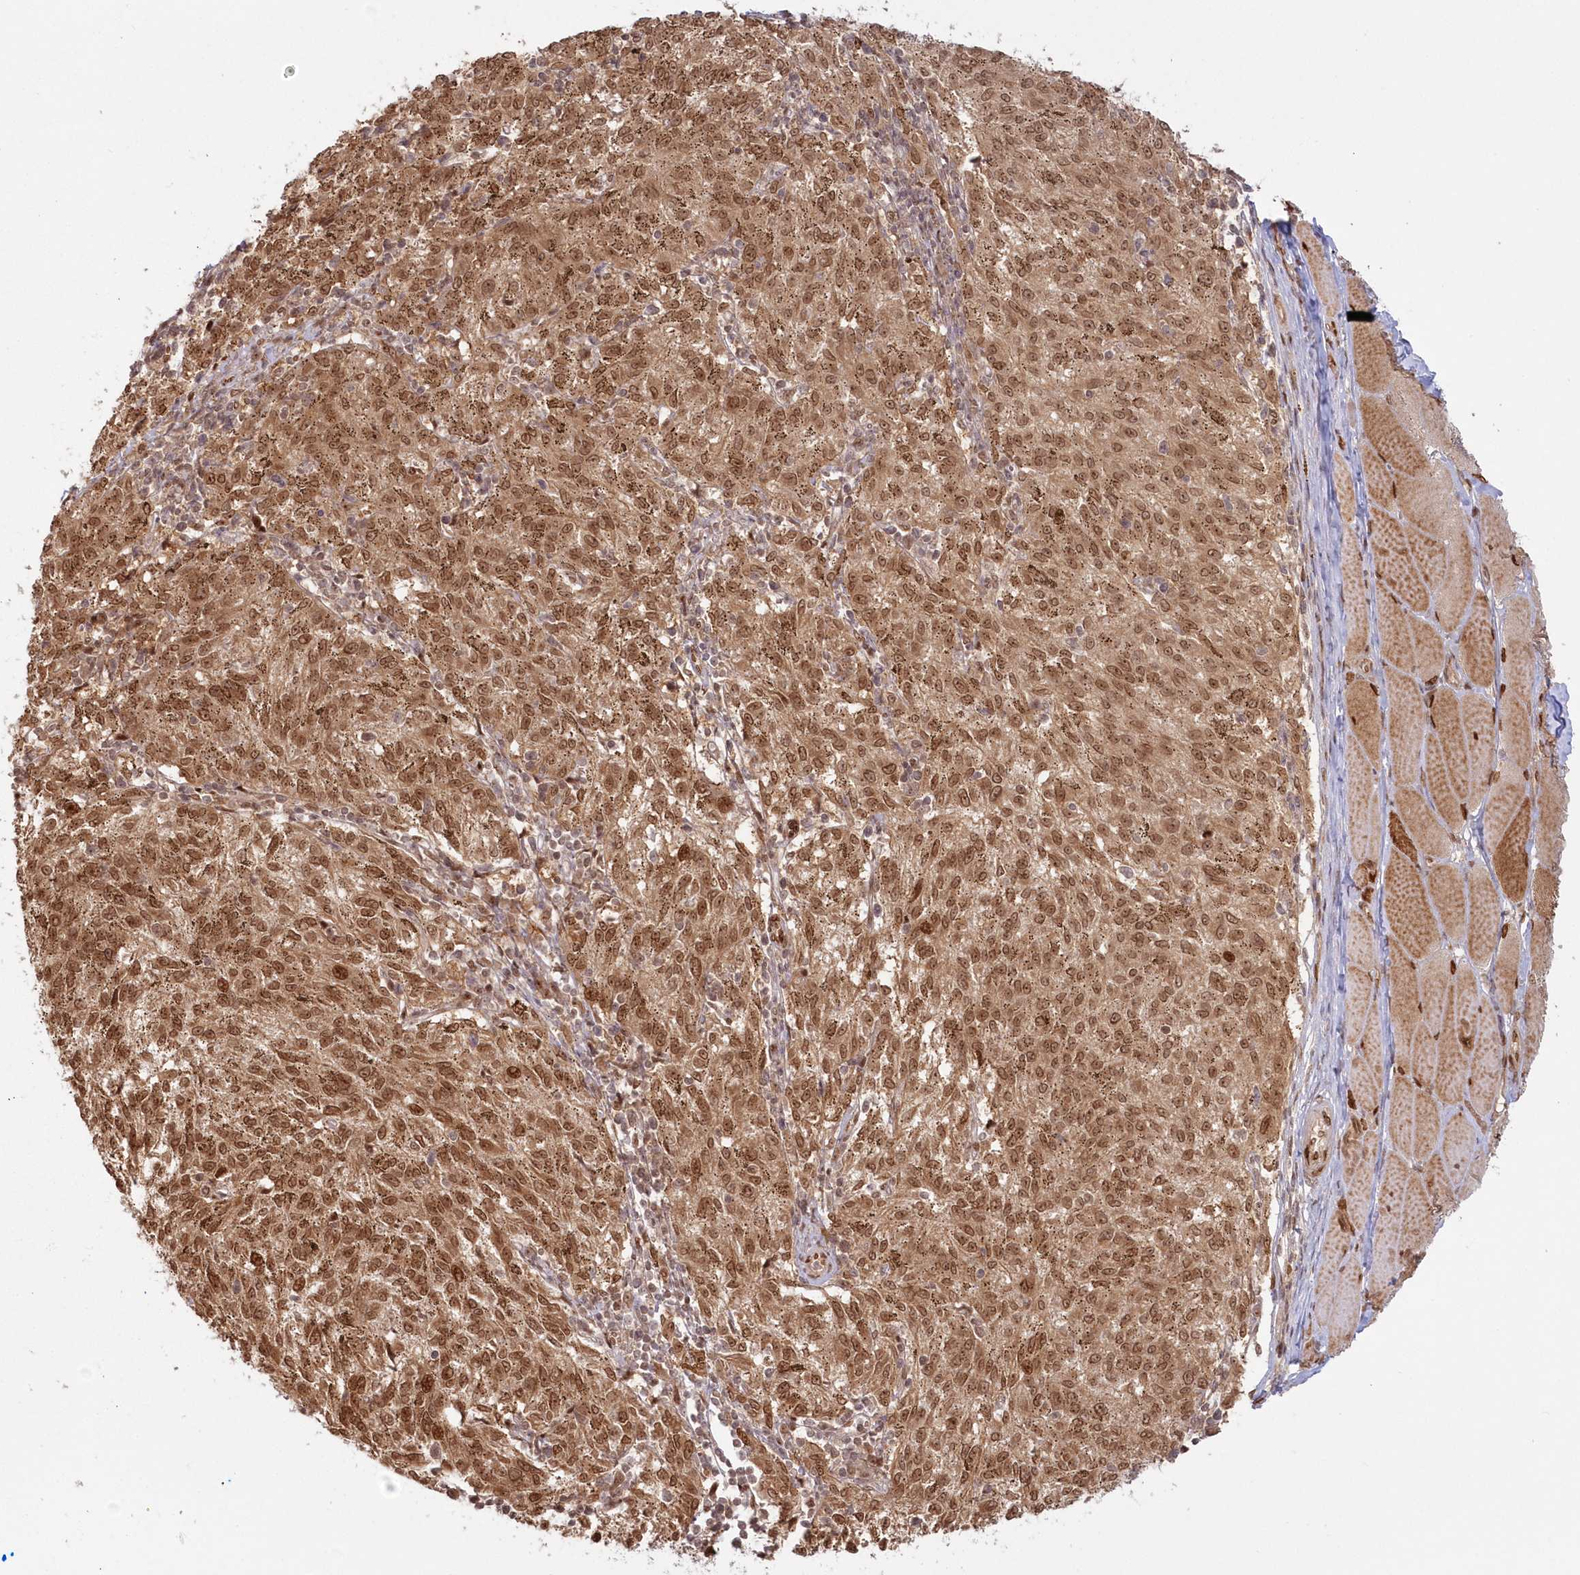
{"staining": {"intensity": "strong", "quantity": ">75%", "location": "cytoplasmic/membranous,nuclear"}, "tissue": "melanoma", "cell_type": "Tumor cells", "image_type": "cancer", "snomed": [{"axis": "morphology", "description": "Malignant melanoma, NOS"}, {"axis": "topography", "description": "Skin"}], "caption": "High-power microscopy captured an immunohistochemistry micrograph of malignant melanoma, revealing strong cytoplasmic/membranous and nuclear staining in approximately >75% of tumor cells.", "gene": "TOGARAM2", "patient": {"sex": "female", "age": 72}}